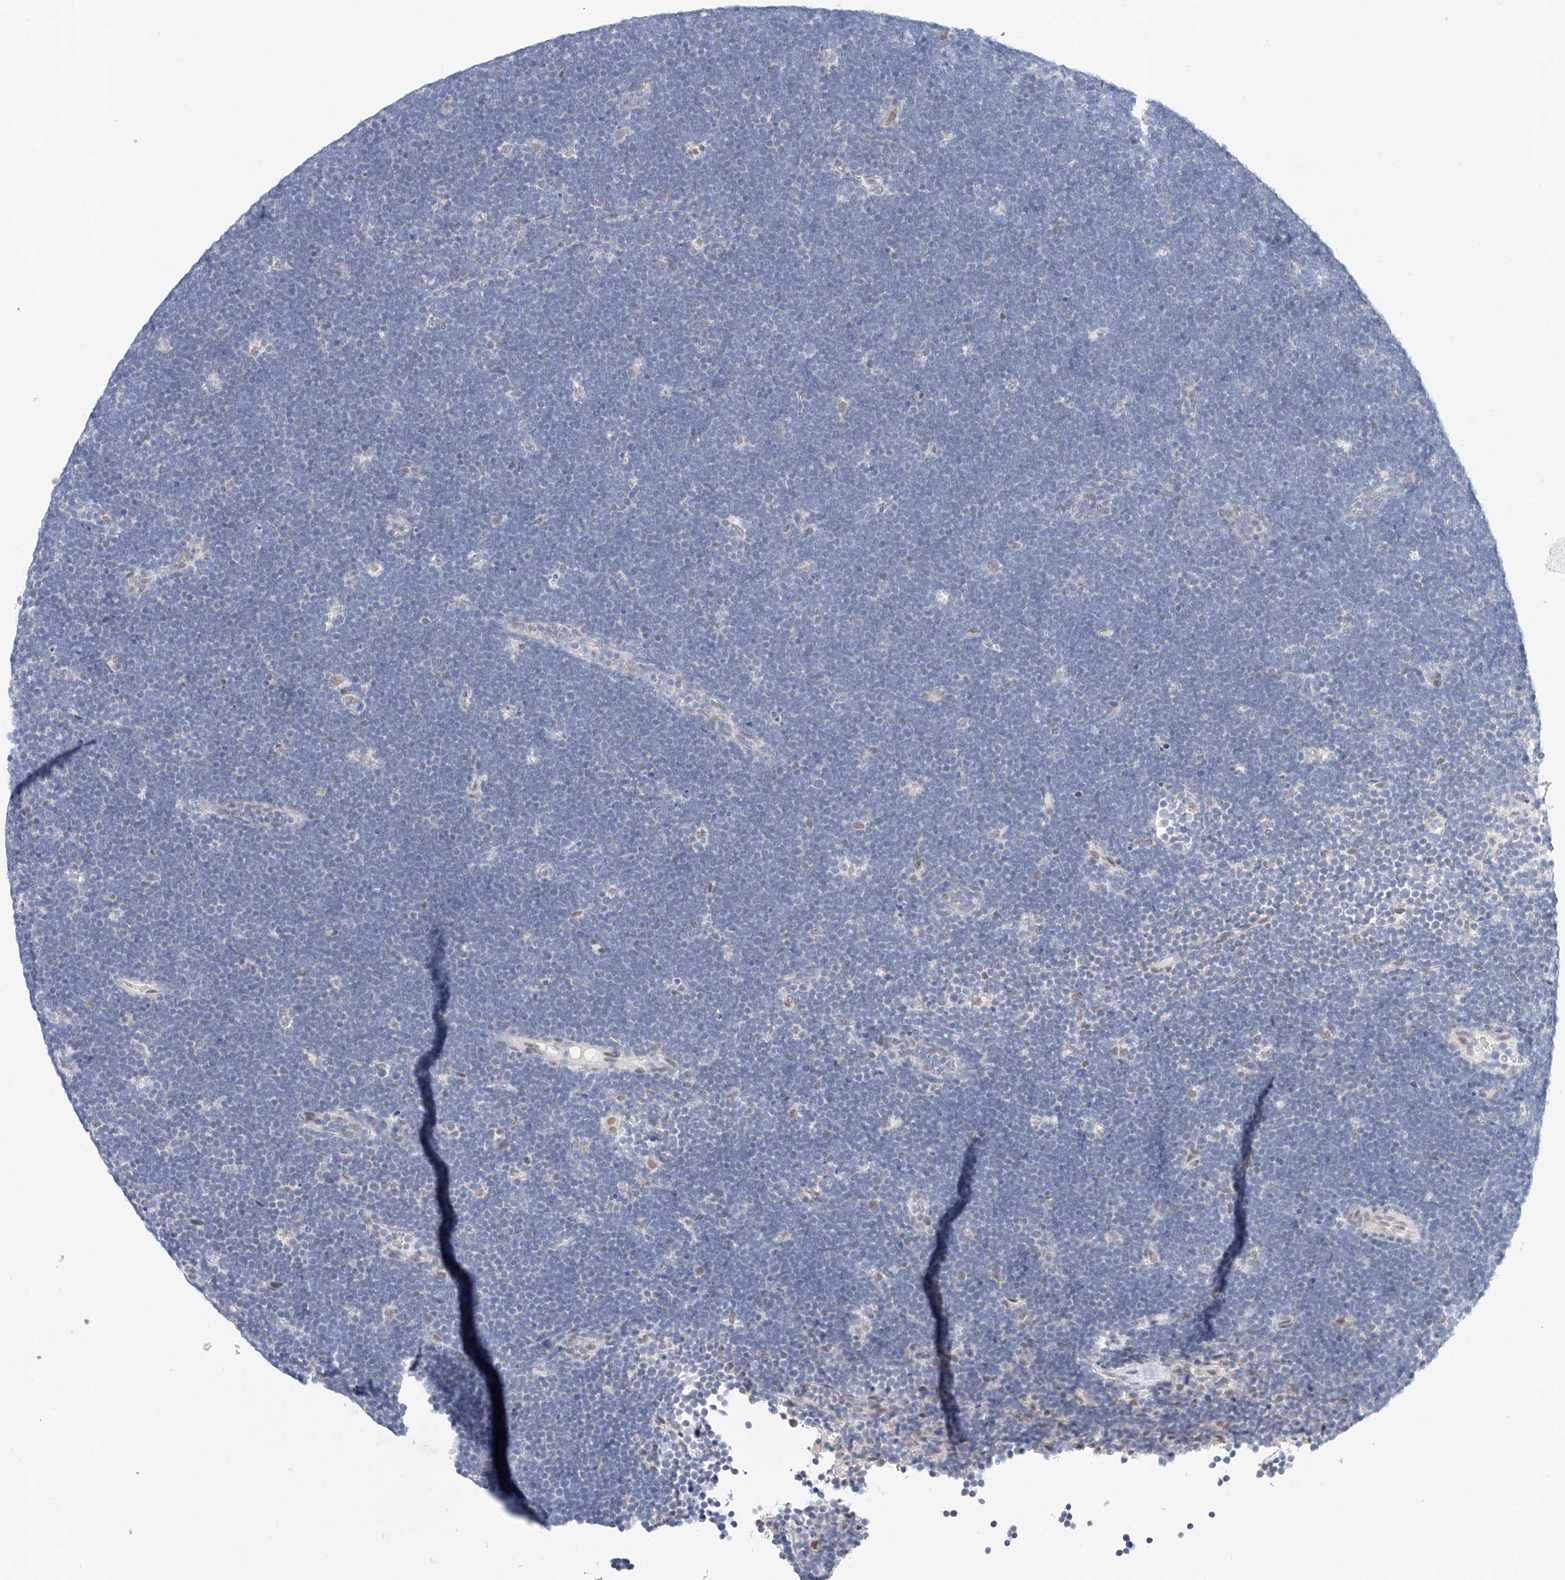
{"staining": {"intensity": "negative", "quantity": "none", "location": "none"}, "tissue": "lymphoma", "cell_type": "Tumor cells", "image_type": "cancer", "snomed": [{"axis": "morphology", "description": "Malignant lymphoma, non-Hodgkin's type, High grade"}, {"axis": "topography", "description": "Lymph node"}], "caption": "Immunohistochemistry (IHC) micrograph of high-grade malignant lymphoma, non-Hodgkin's type stained for a protein (brown), which reveals no positivity in tumor cells.", "gene": "KCNJ1", "patient": {"sex": "male", "age": 13}}